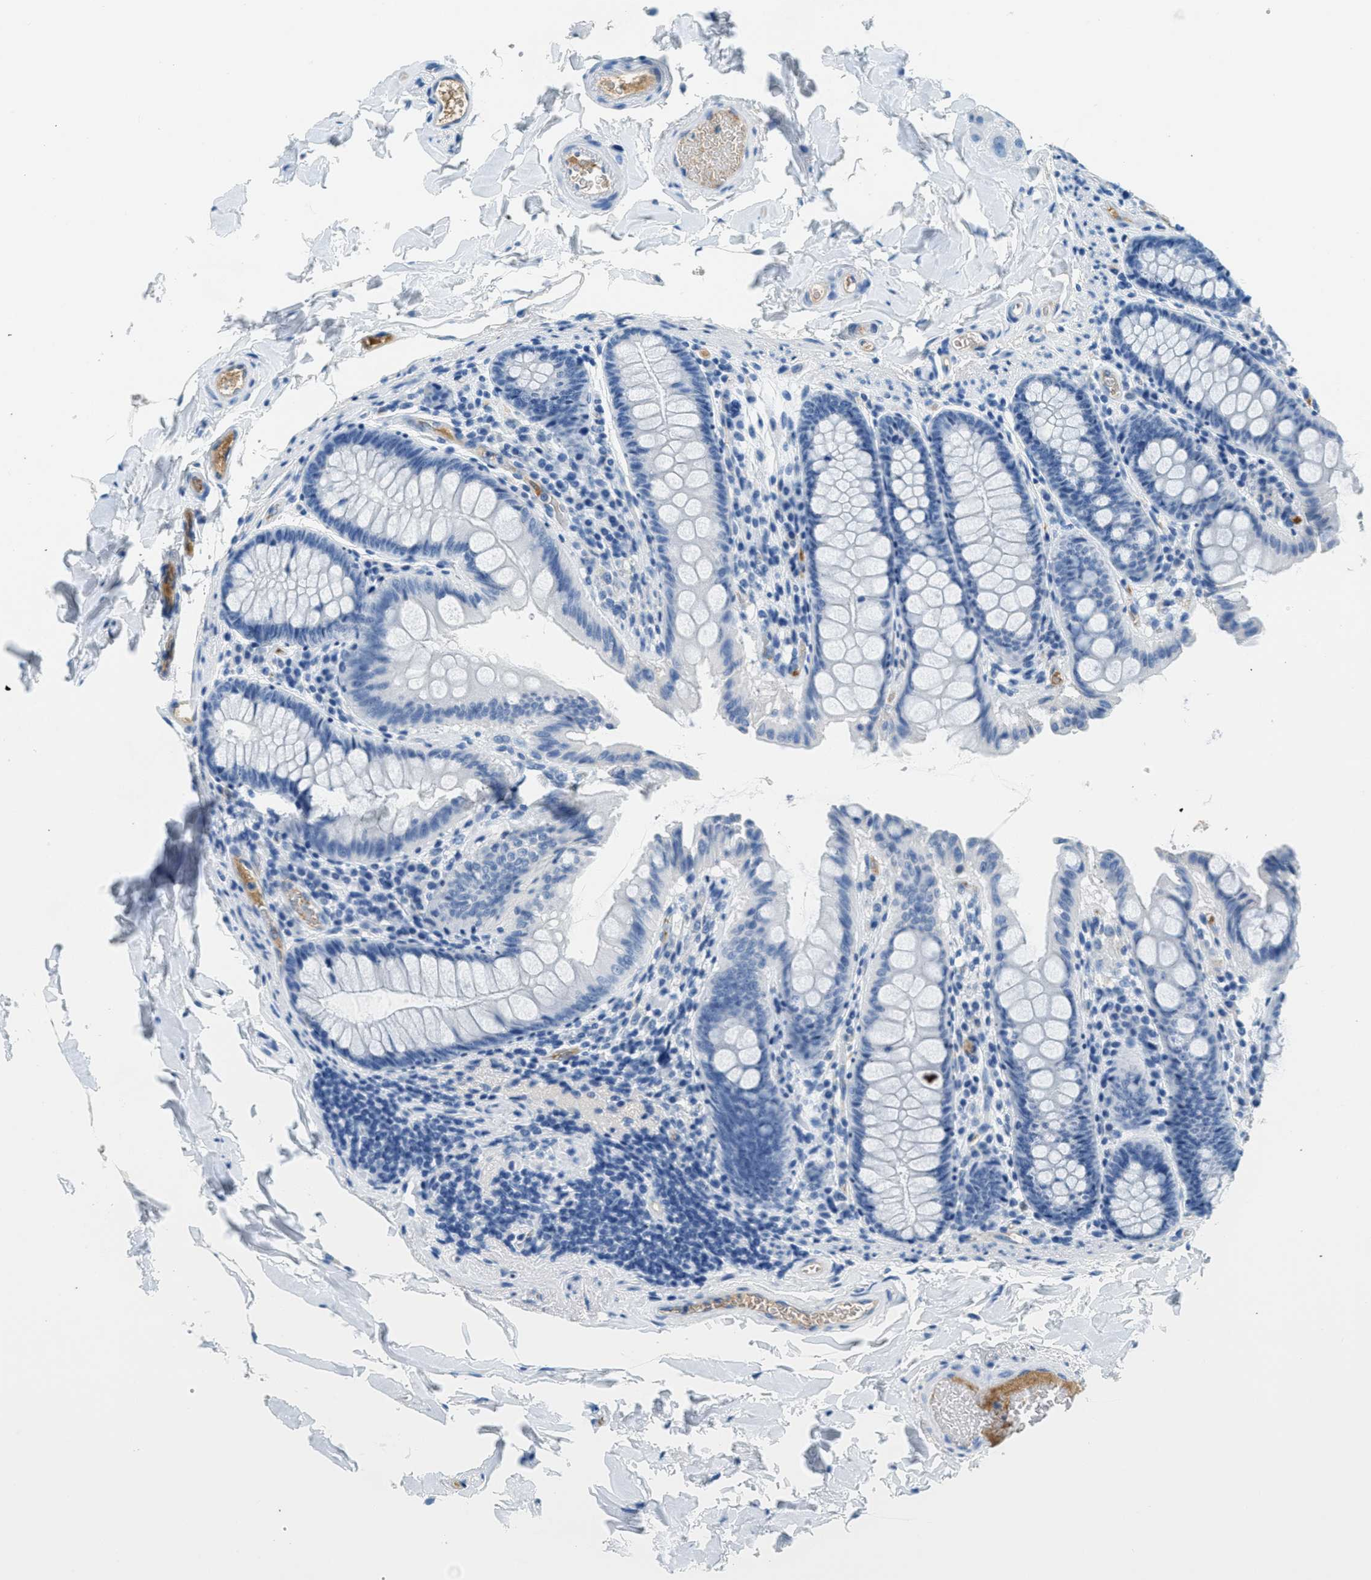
{"staining": {"intensity": "weak", "quantity": "25%-75%", "location": "cytoplasmic/membranous"}, "tissue": "colon", "cell_type": "Endothelial cells", "image_type": "normal", "snomed": [{"axis": "morphology", "description": "Normal tissue, NOS"}, {"axis": "topography", "description": "Colon"}], "caption": "Benign colon was stained to show a protein in brown. There is low levels of weak cytoplasmic/membranous staining in about 25%-75% of endothelial cells. The staining was performed using DAB (3,3'-diaminobenzidine), with brown indicating positive protein expression. Nuclei are stained blue with hematoxylin.", "gene": "A2M", "patient": {"sex": "female", "age": 61}}